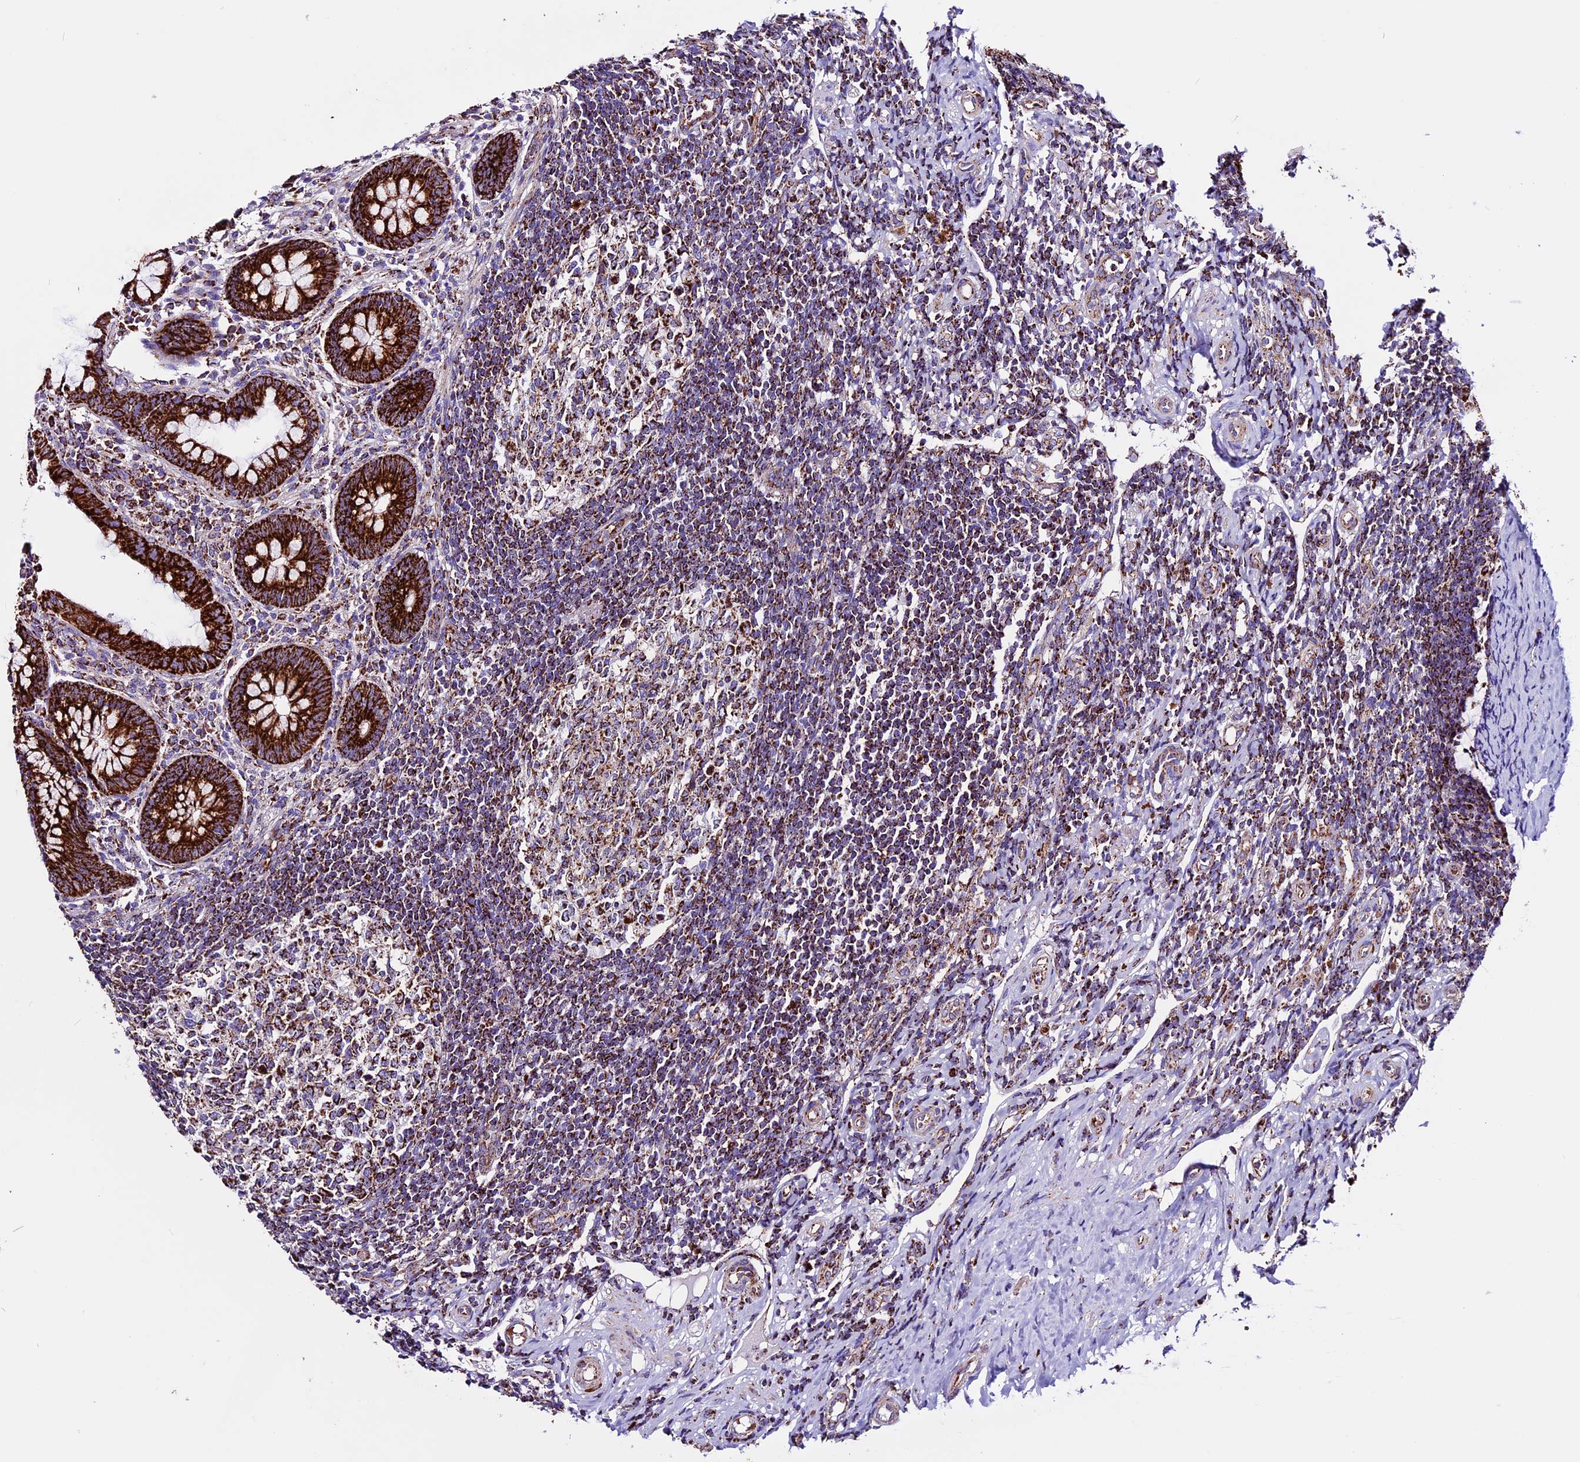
{"staining": {"intensity": "strong", "quantity": ">75%", "location": "cytoplasmic/membranous"}, "tissue": "appendix", "cell_type": "Glandular cells", "image_type": "normal", "snomed": [{"axis": "morphology", "description": "Normal tissue, NOS"}, {"axis": "topography", "description": "Appendix"}], "caption": "Glandular cells demonstrate high levels of strong cytoplasmic/membranous staining in approximately >75% of cells in benign appendix. (DAB = brown stain, brightfield microscopy at high magnification).", "gene": "CX3CL1", "patient": {"sex": "female", "age": 33}}